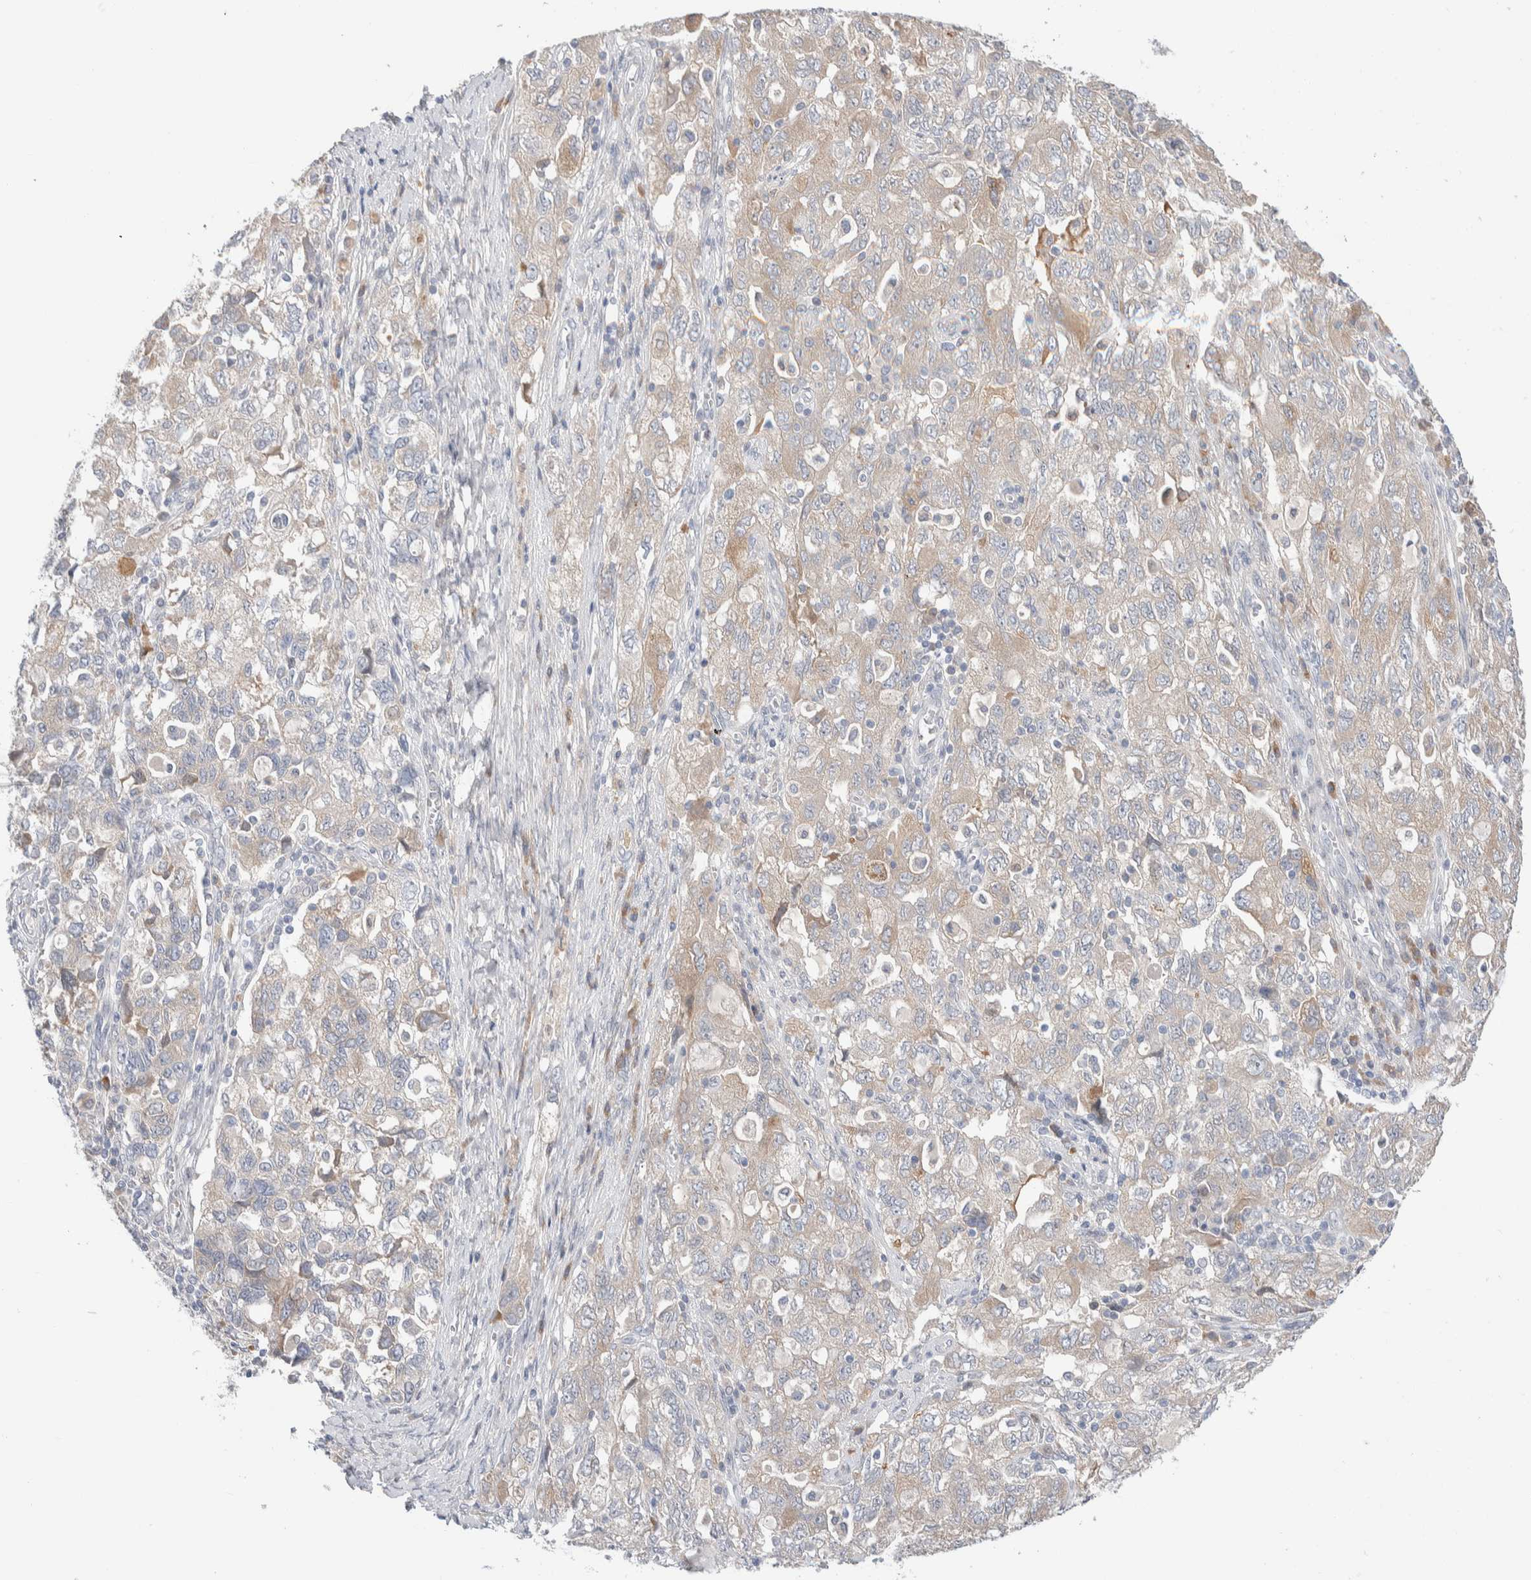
{"staining": {"intensity": "weak", "quantity": "25%-75%", "location": "cytoplasmic/membranous"}, "tissue": "ovarian cancer", "cell_type": "Tumor cells", "image_type": "cancer", "snomed": [{"axis": "morphology", "description": "Carcinoma, NOS"}, {"axis": "morphology", "description": "Cystadenocarcinoma, serous, NOS"}, {"axis": "topography", "description": "Ovary"}], "caption": "Immunohistochemistry micrograph of human ovarian cancer (carcinoma) stained for a protein (brown), which shows low levels of weak cytoplasmic/membranous expression in approximately 25%-75% of tumor cells.", "gene": "RUSF1", "patient": {"sex": "female", "age": 69}}